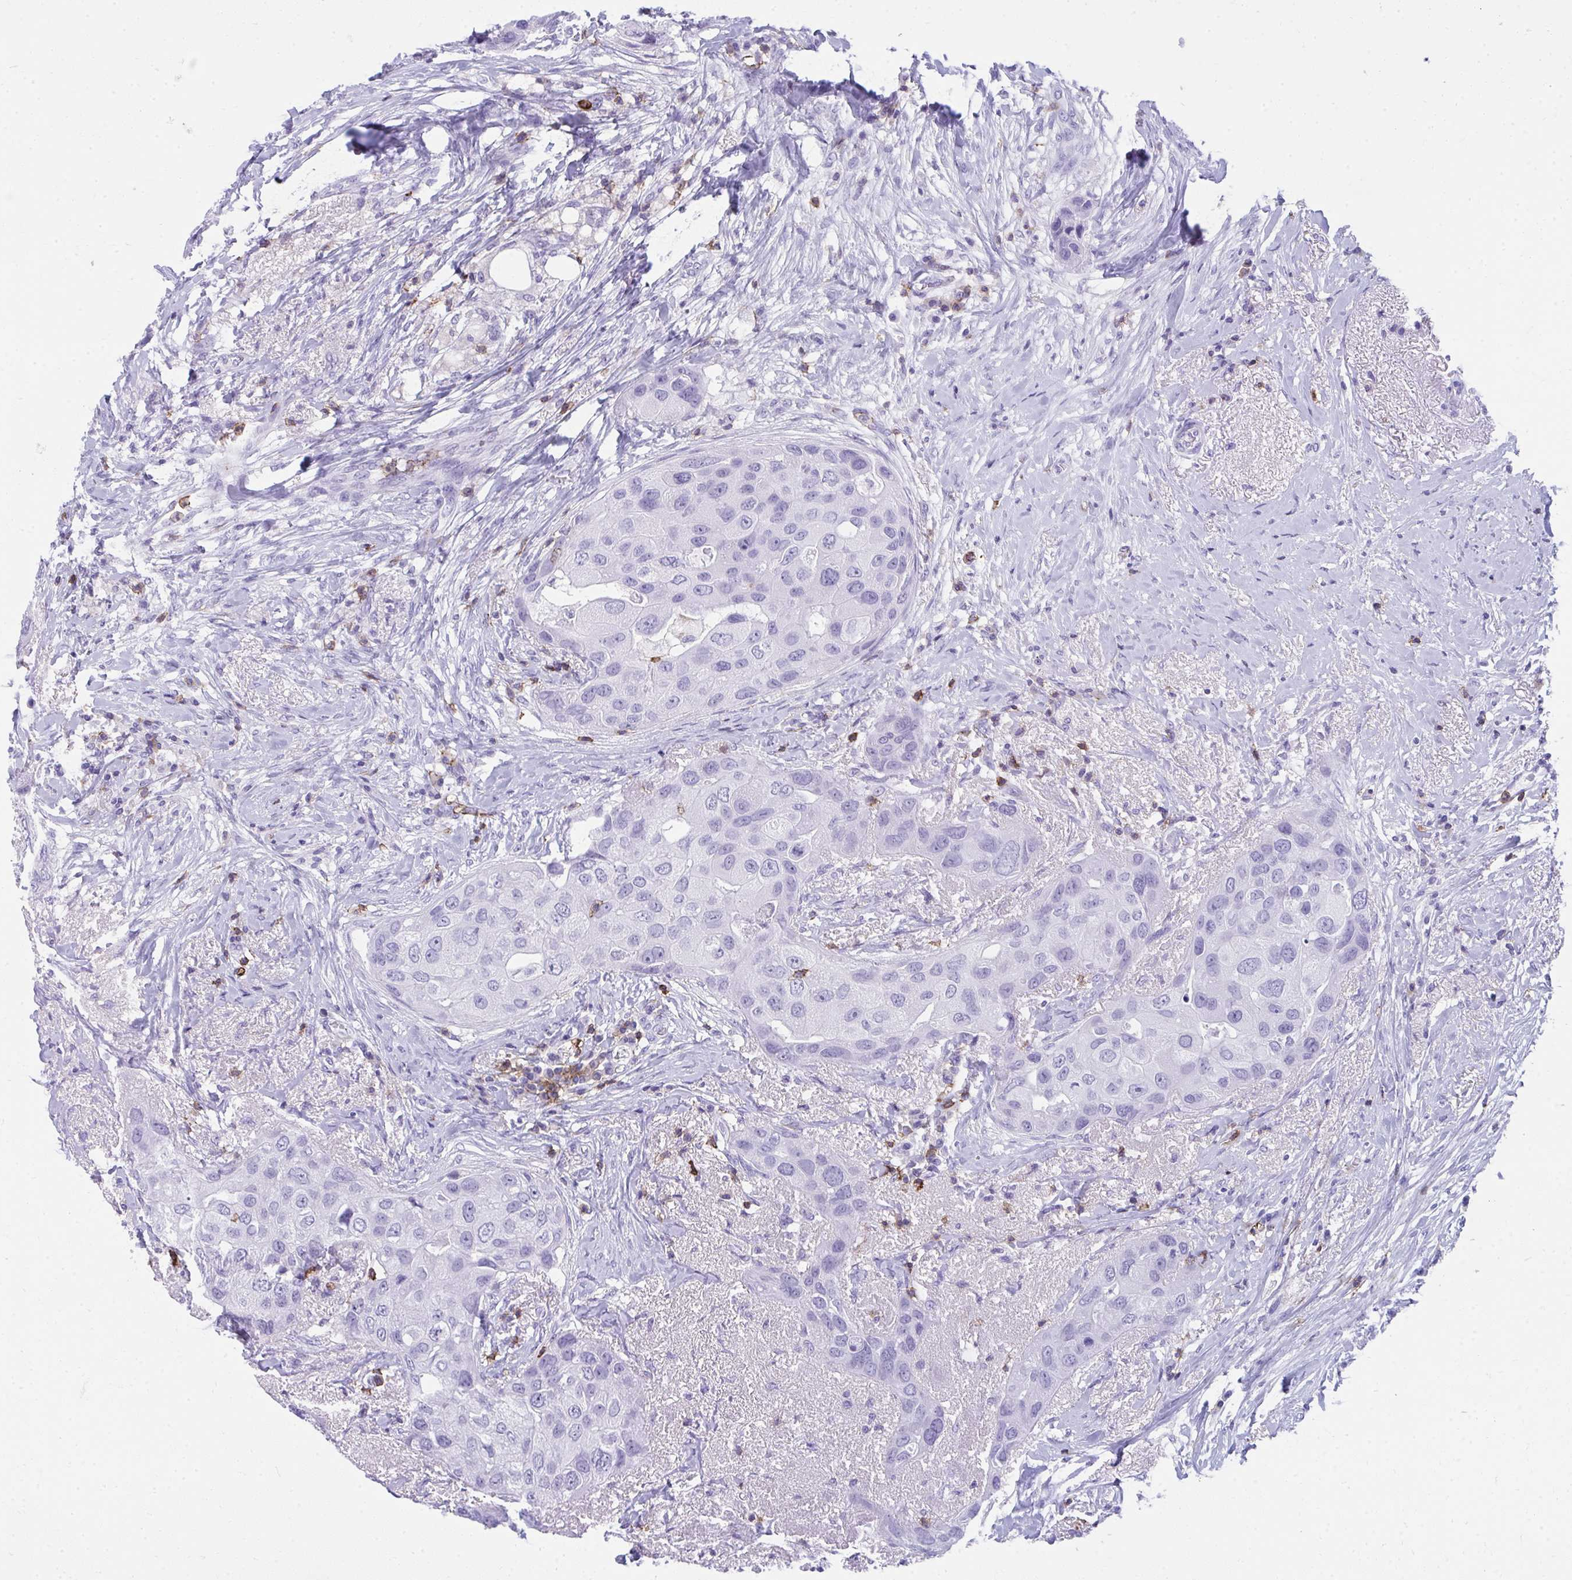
{"staining": {"intensity": "negative", "quantity": "none", "location": "none"}, "tissue": "breast cancer", "cell_type": "Tumor cells", "image_type": "cancer", "snomed": [{"axis": "morphology", "description": "Duct carcinoma"}, {"axis": "topography", "description": "Breast"}], "caption": "Tumor cells are negative for protein expression in human invasive ductal carcinoma (breast).", "gene": "SPN", "patient": {"sex": "female", "age": 43}}